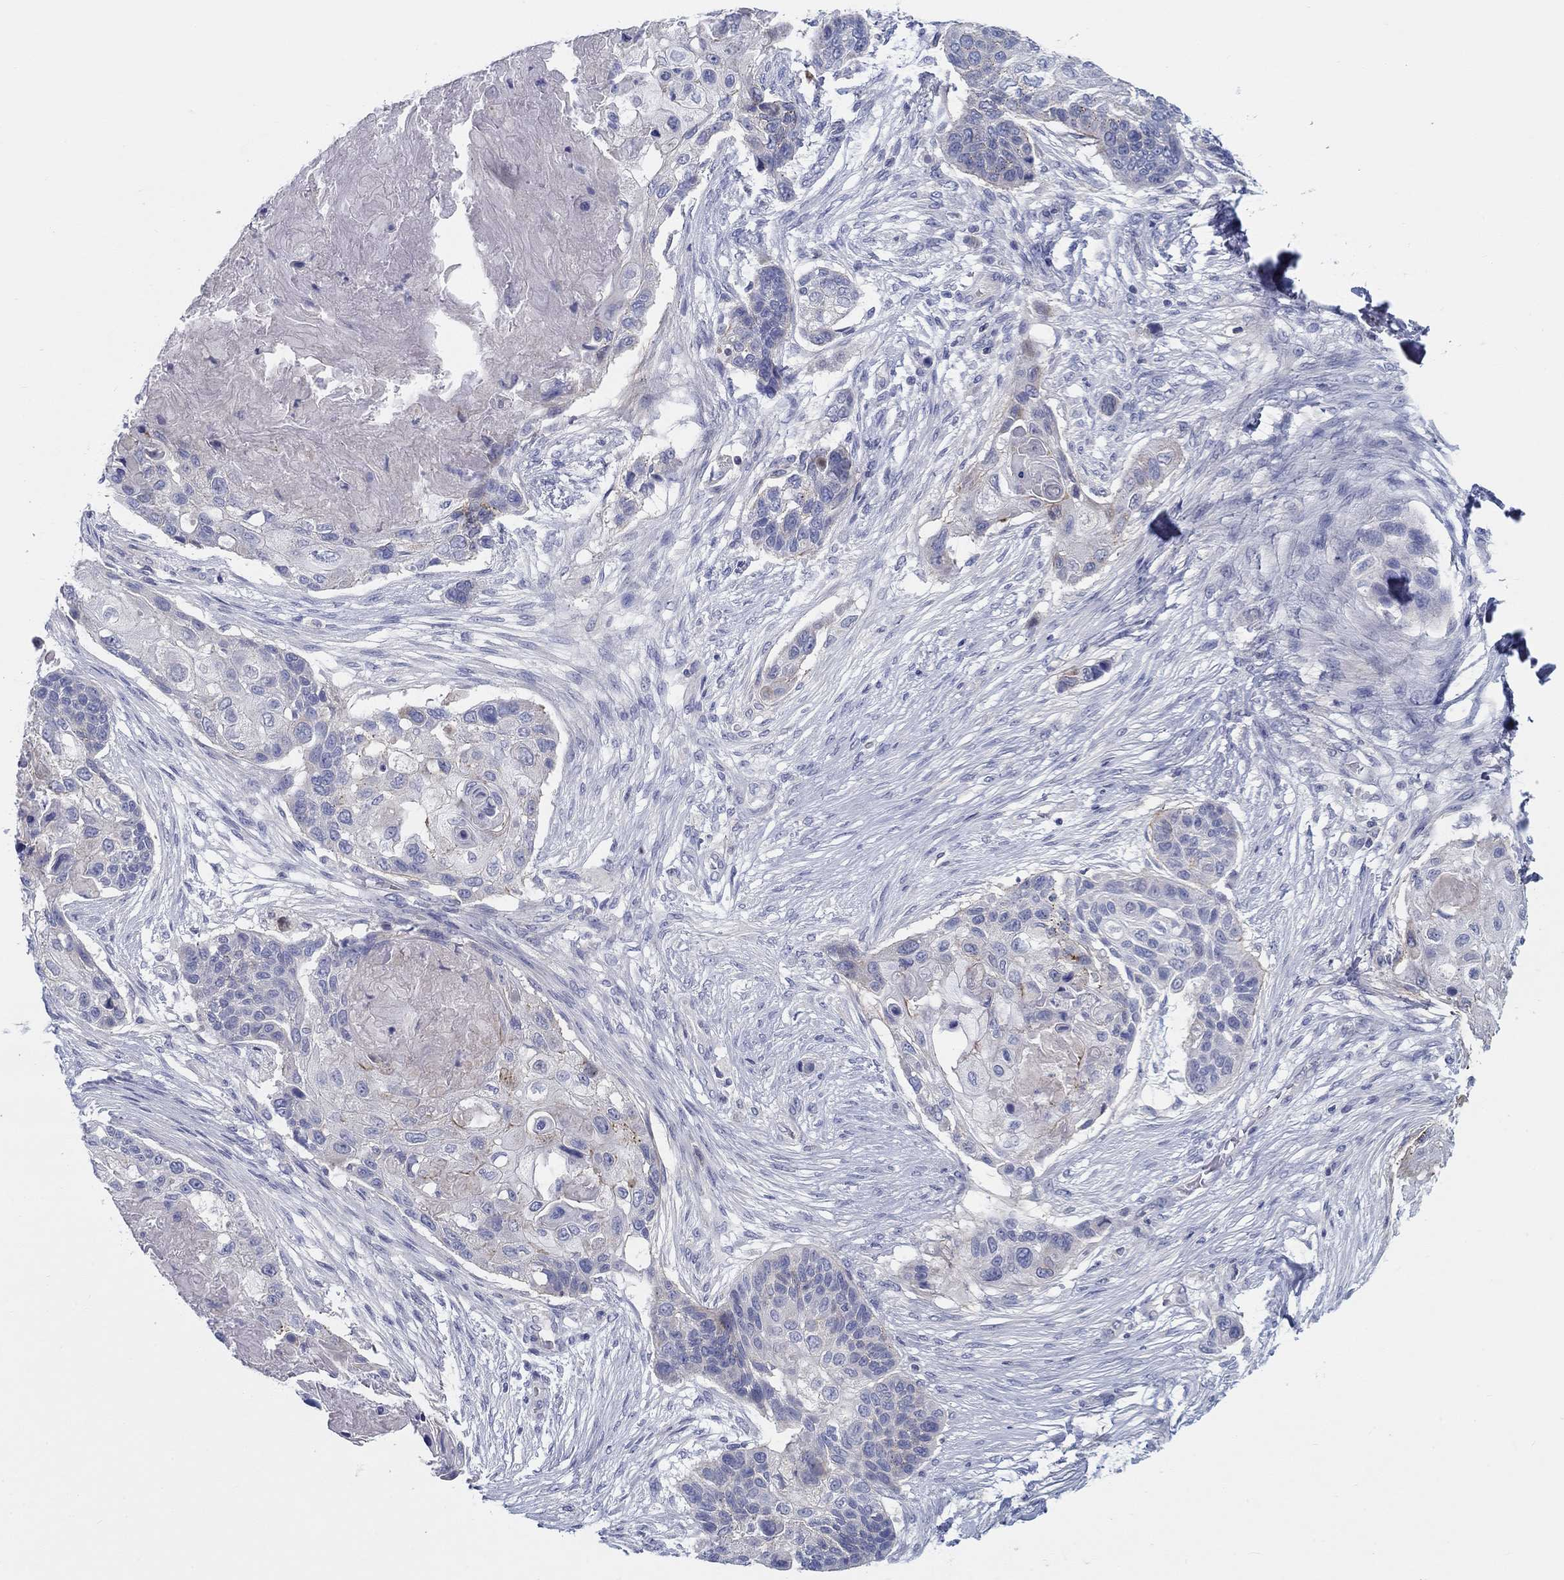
{"staining": {"intensity": "negative", "quantity": "none", "location": "none"}, "tissue": "lung cancer", "cell_type": "Tumor cells", "image_type": "cancer", "snomed": [{"axis": "morphology", "description": "Squamous cell carcinoma, NOS"}, {"axis": "topography", "description": "Lung"}], "caption": "Immunohistochemistry (IHC) micrograph of neoplastic tissue: lung squamous cell carcinoma stained with DAB (3,3'-diaminobenzidine) demonstrates no significant protein expression in tumor cells. (Stains: DAB immunohistochemistry with hematoxylin counter stain, Microscopy: brightfield microscopy at high magnification).", "gene": "HAPLN4", "patient": {"sex": "male", "age": 69}}